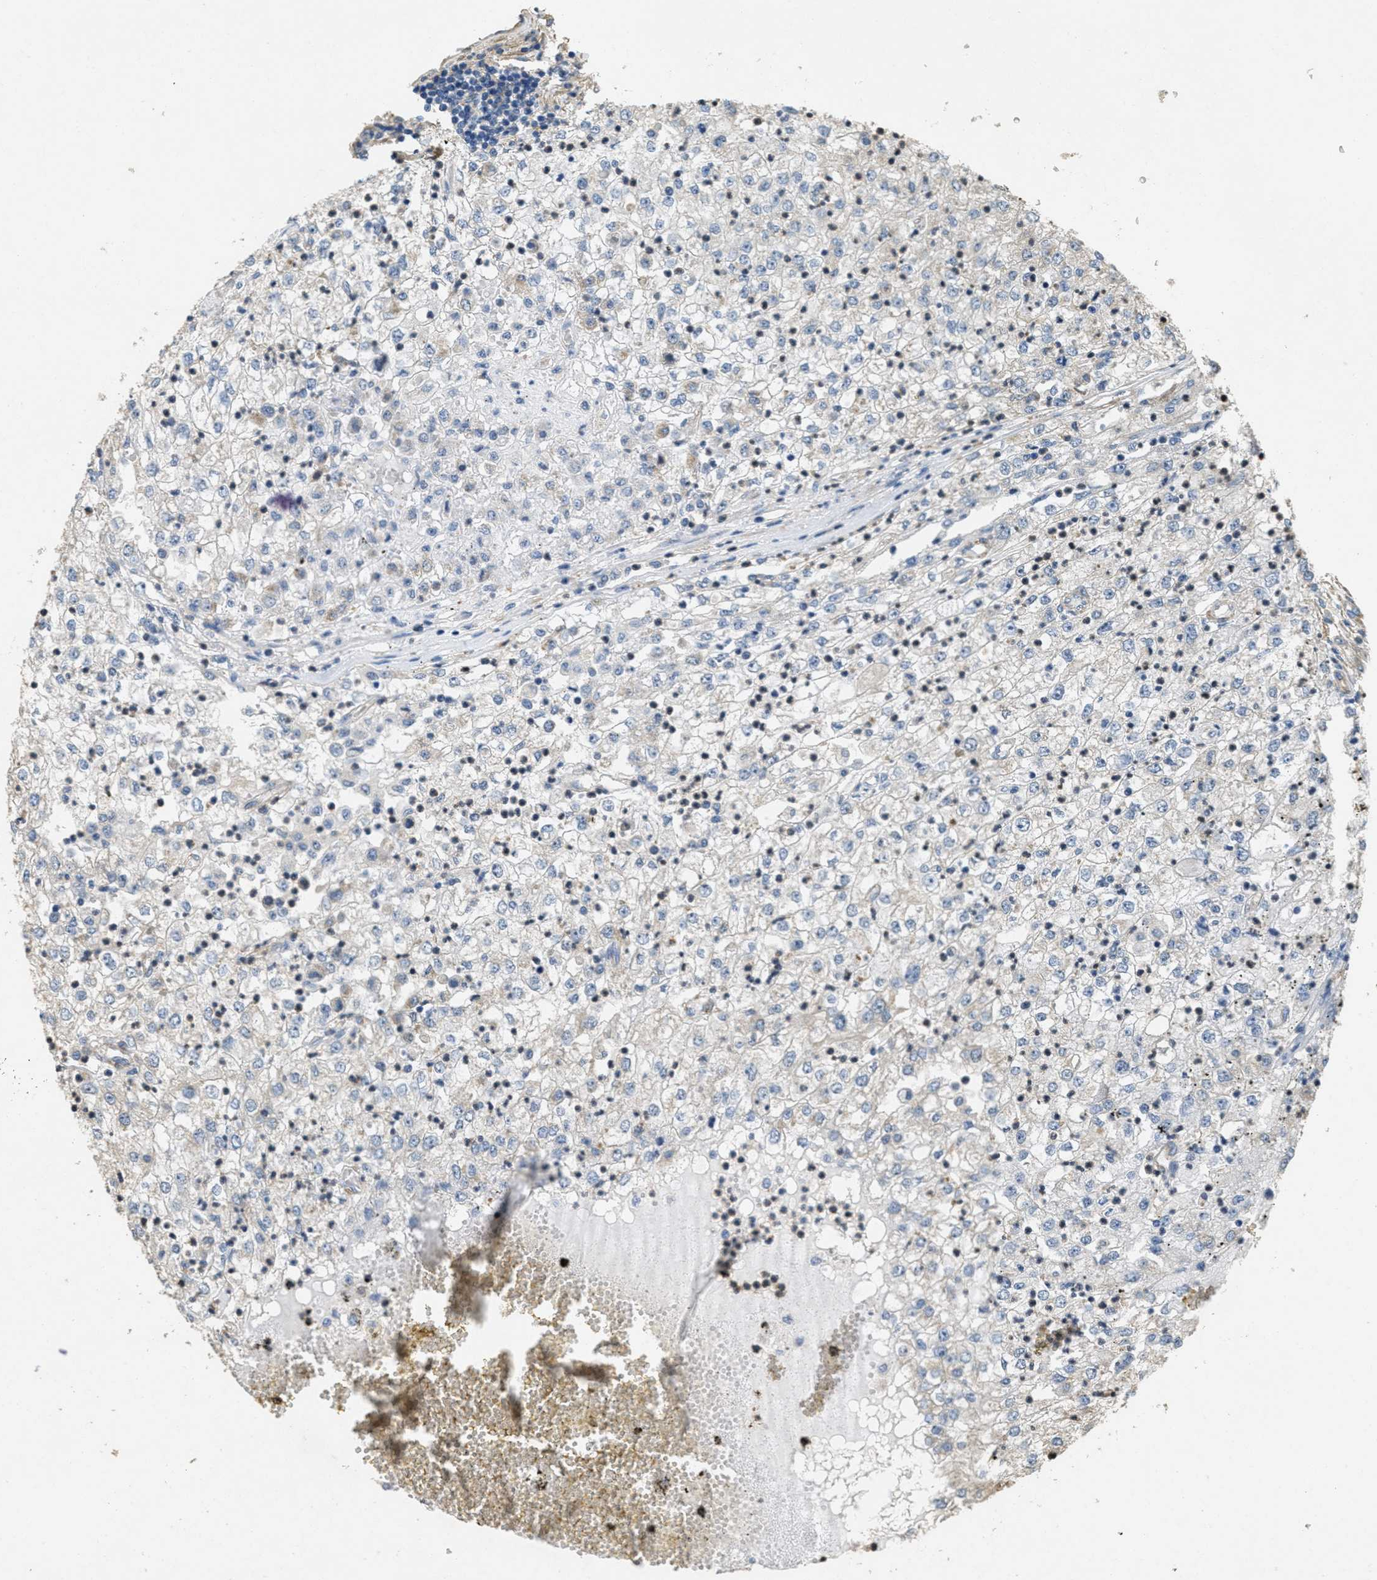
{"staining": {"intensity": "negative", "quantity": "none", "location": "none"}, "tissue": "renal cancer", "cell_type": "Tumor cells", "image_type": "cancer", "snomed": [{"axis": "morphology", "description": "Adenocarcinoma, NOS"}, {"axis": "topography", "description": "Kidney"}], "caption": "There is no significant expression in tumor cells of renal cancer (adenocarcinoma).", "gene": "TOMM70", "patient": {"sex": "female", "age": 54}}